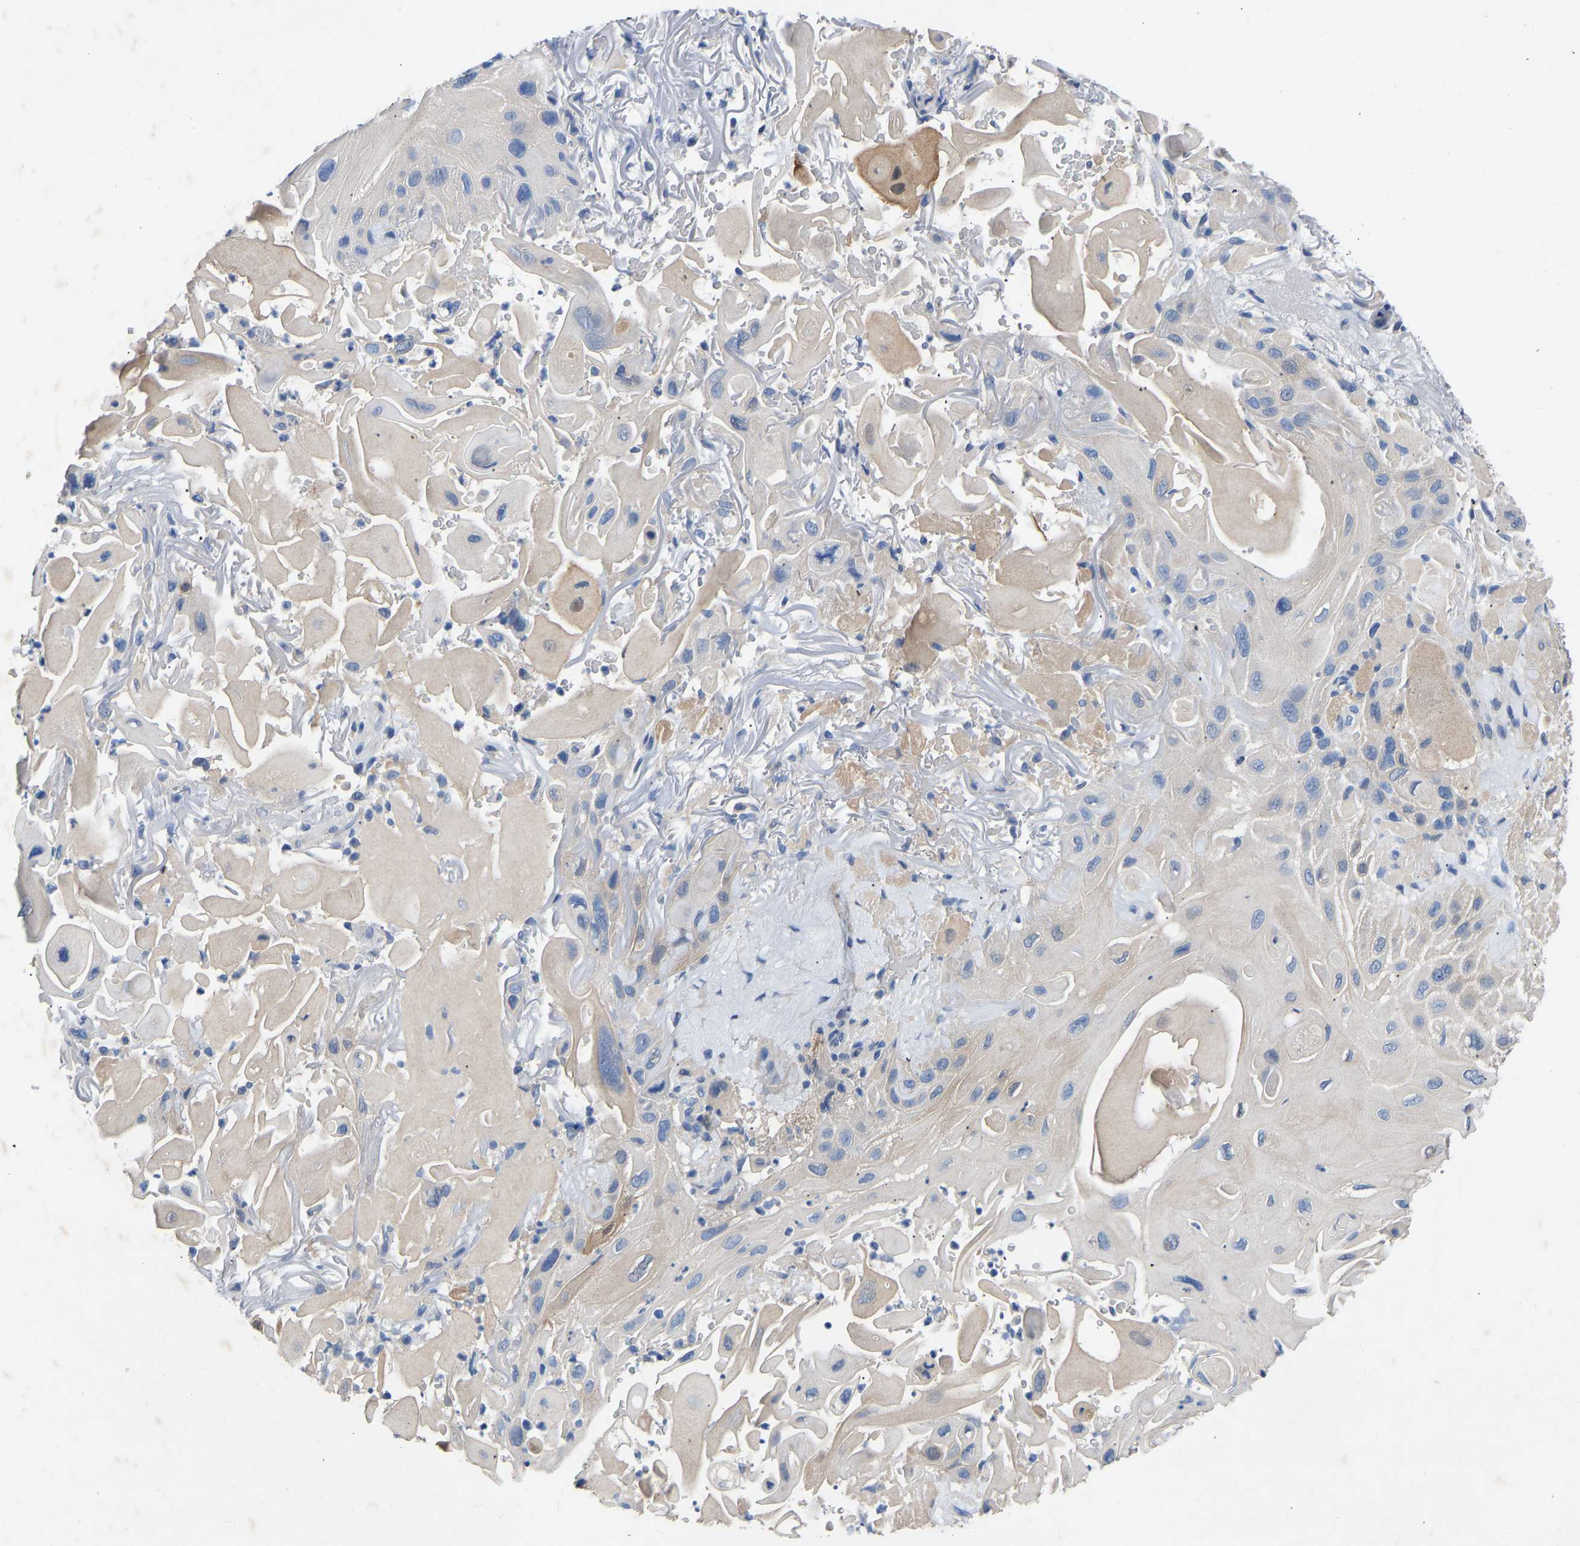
{"staining": {"intensity": "weak", "quantity": "<25%", "location": "cytoplasmic/membranous"}, "tissue": "skin cancer", "cell_type": "Tumor cells", "image_type": "cancer", "snomed": [{"axis": "morphology", "description": "Squamous cell carcinoma, NOS"}, {"axis": "topography", "description": "Skin"}], "caption": "A high-resolution micrograph shows IHC staining of skin cancer (squamous cell carcinoma), which demonstrates no significant expression in tumor cells. (DAB IHC with hematoxylin counter stain).", "gene": "RBP1", "patient": {"sex": "female", "age": 77}}